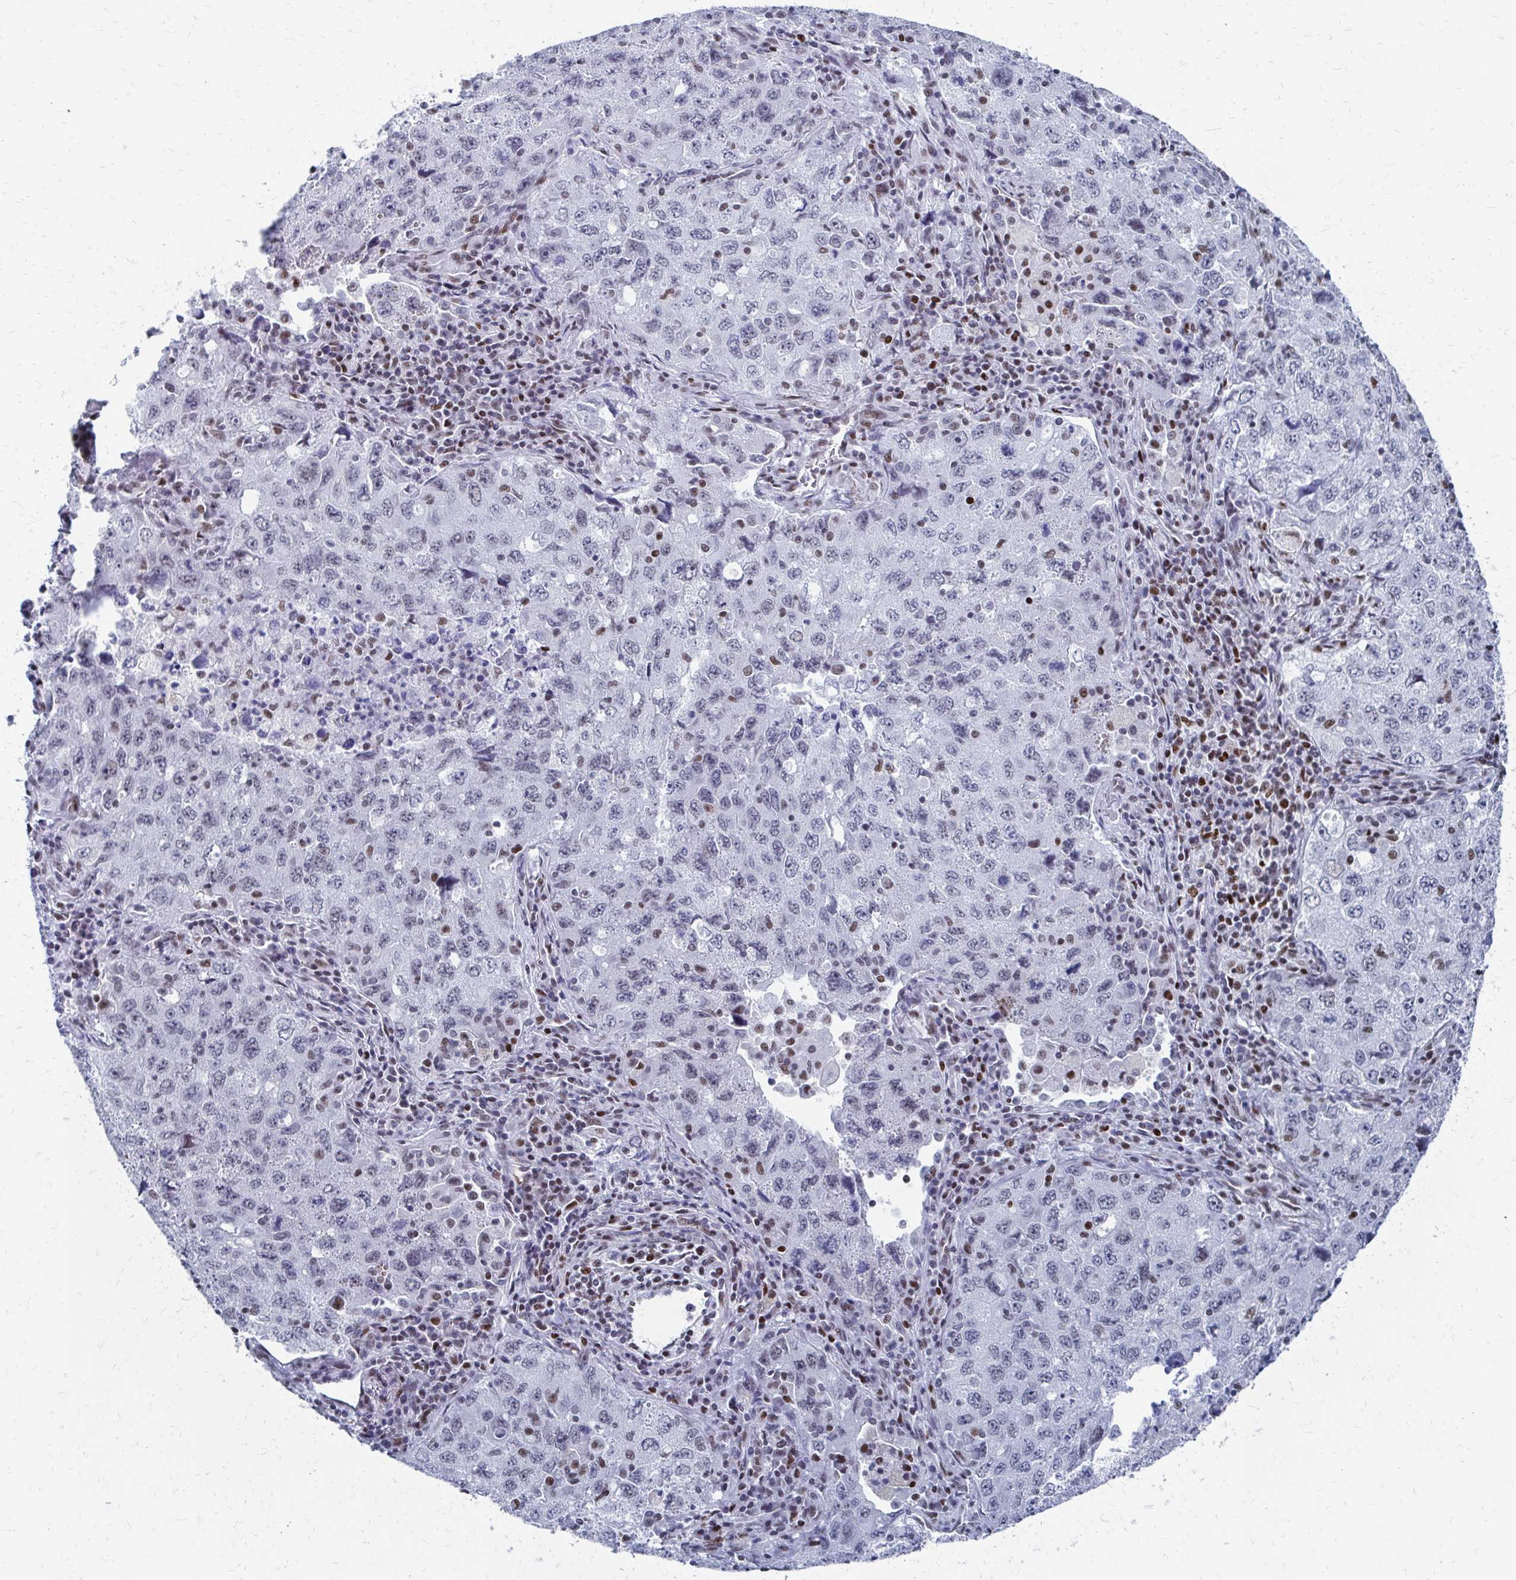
{"staining": {"intensity": "negative", "quantity": "none", "location": "none"}, "tissue": "lung cancer", "cell_type": "Tumor cells", "image_type": "cancer", "snomed": [{"axis": "morphology", "description": "Adenocarcinoma, NOS"}, {"axis": "topography", "description": "Lung"}], "caption": "High power microscopy histopathology image of an IHC histopathology image of lung cancer, revealing no significant staining in tumor cells.", "gene": "CDIN1", "patient": {"sex": "female", "age": 57}}